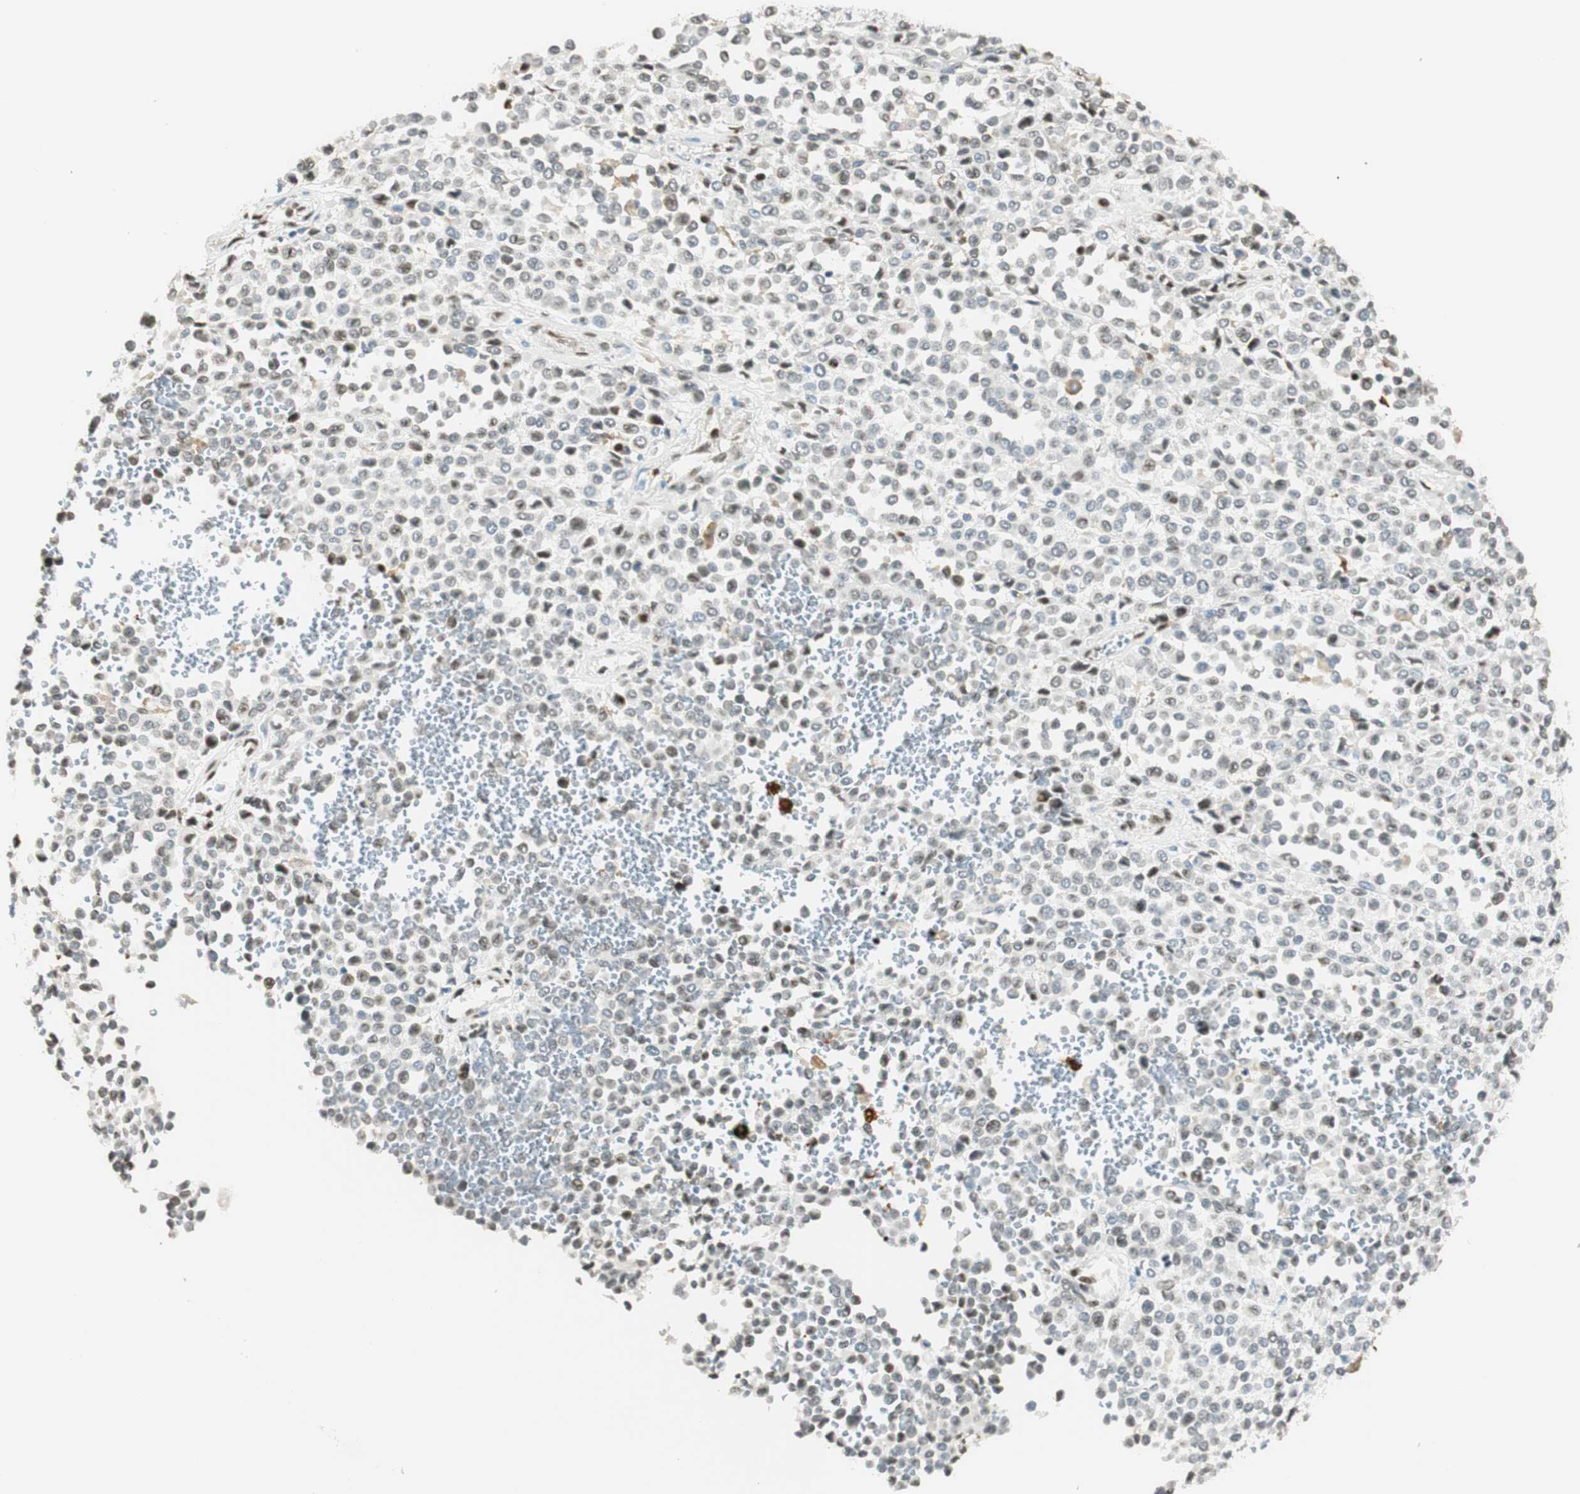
{"staining": {"intensity": "weak", "quantity": "25%-75%", "location": "nuclear"}, "tissue": "melanoma", "cell_type": "Tumor cells", "image_type": "cancer", "snomed": [{"axis": "morphology", "description": "Malignant melanoma, Metastatic site"}, {"axis": "topography", "description": "Pancreas"}], "caption": "Protein staining by immunohistochemistry shows weak nuclear expression in approximately 25%-75% of tumor cells in malignant melanoma (metastatic site).", "gene": "TMEM260", "patient": {"sex": "female", "age": 30}}